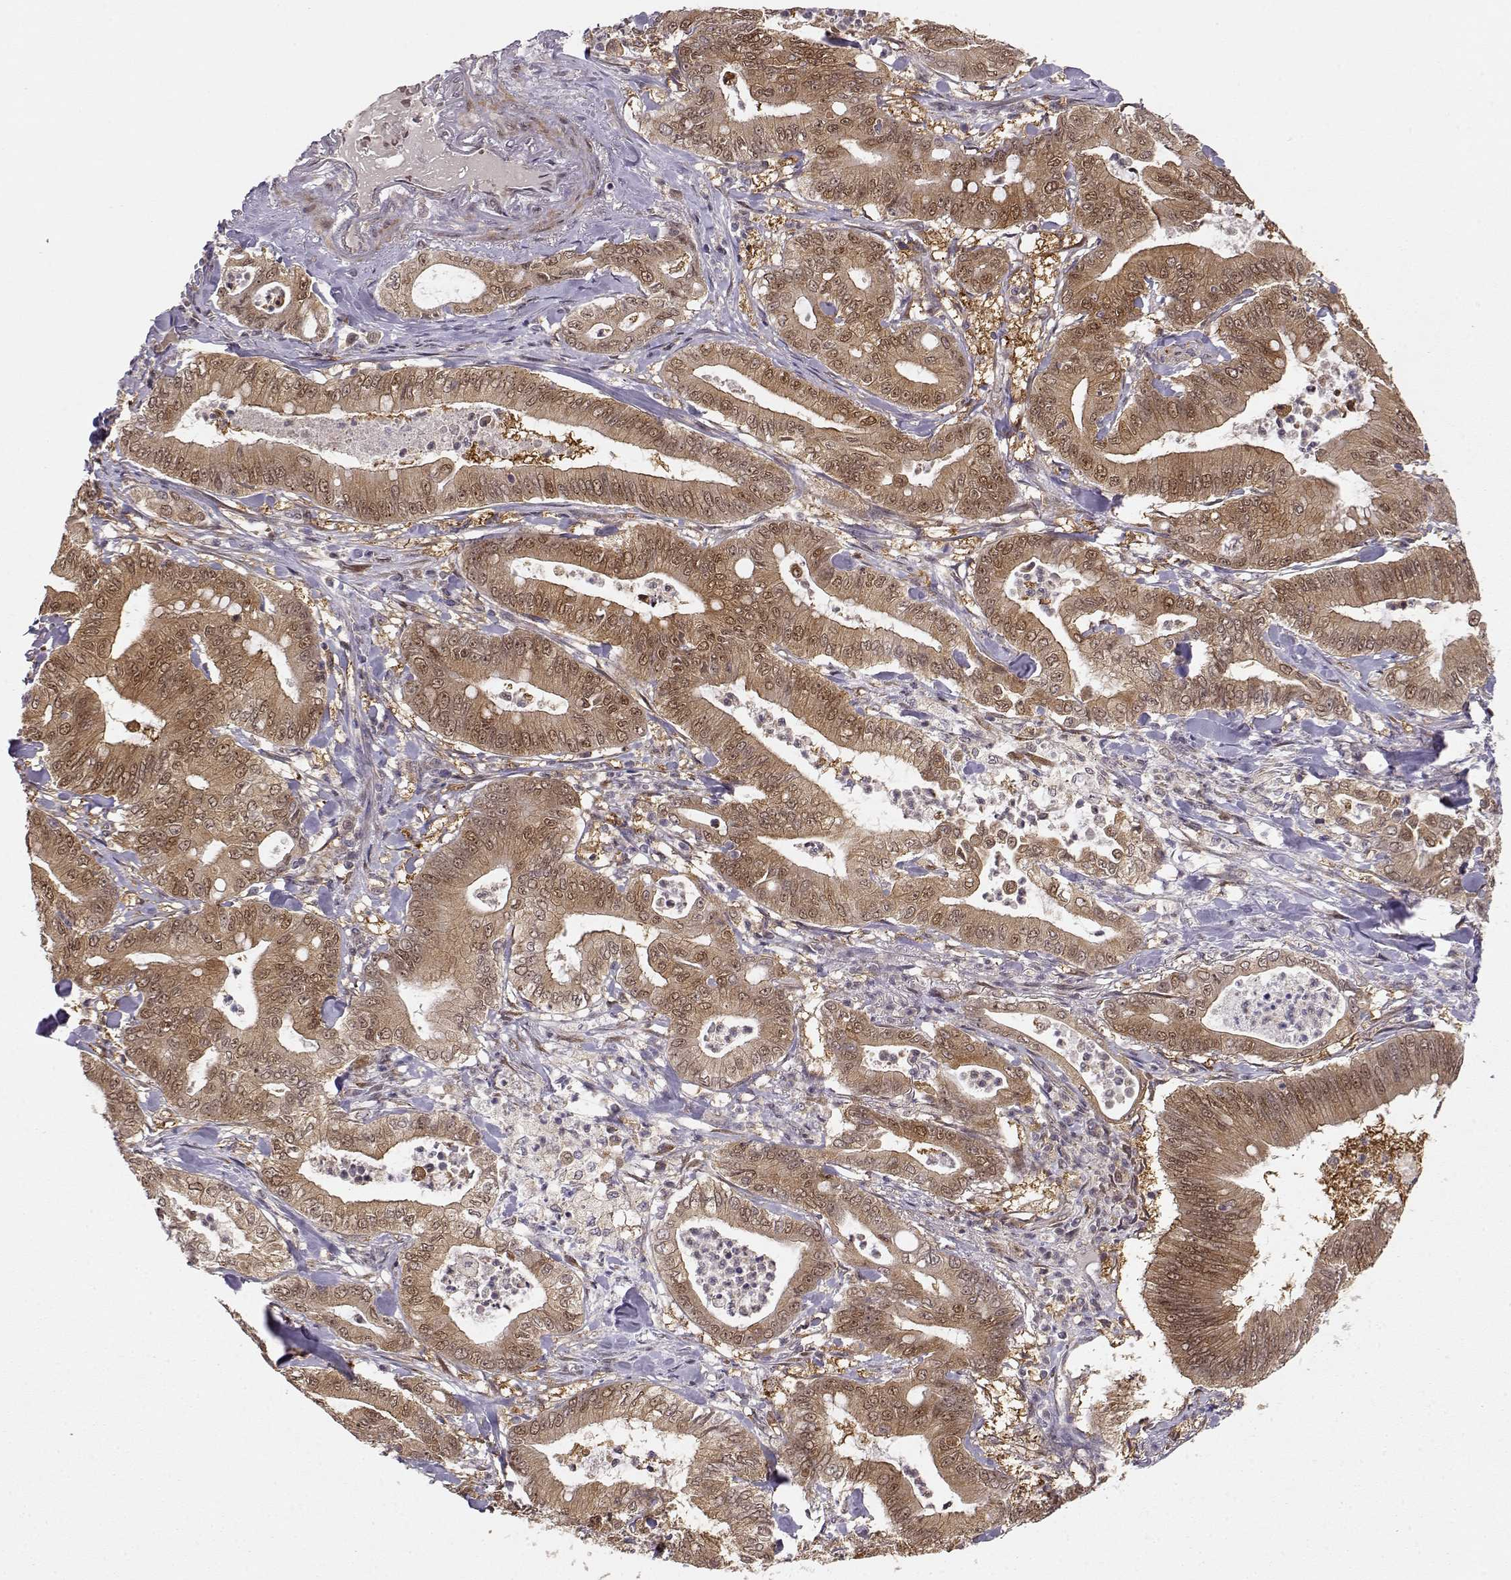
{"staining": {"intensity": "weak", "quantity": ">75%", "location": "cytoplasmic/membranous,nuclear"}, "tissue": "pancreatic cancer", "cell_type": "Tumor cells", "image_type": "cancer", "snomed": [{"axis": "morphology", "description": "Adenocarcinoma, NOS"}, {"axis": "topography", "description": "Pancreas"}], "caption": "Pancreatic cancer was stained to show a protein in brown. There is low levels of weak cytoplasmic/membranous and nuclear expression in about >75% of tumor cells.", "gene": "ERGIC2", "patient": {"sex": "male", "age": 71}}